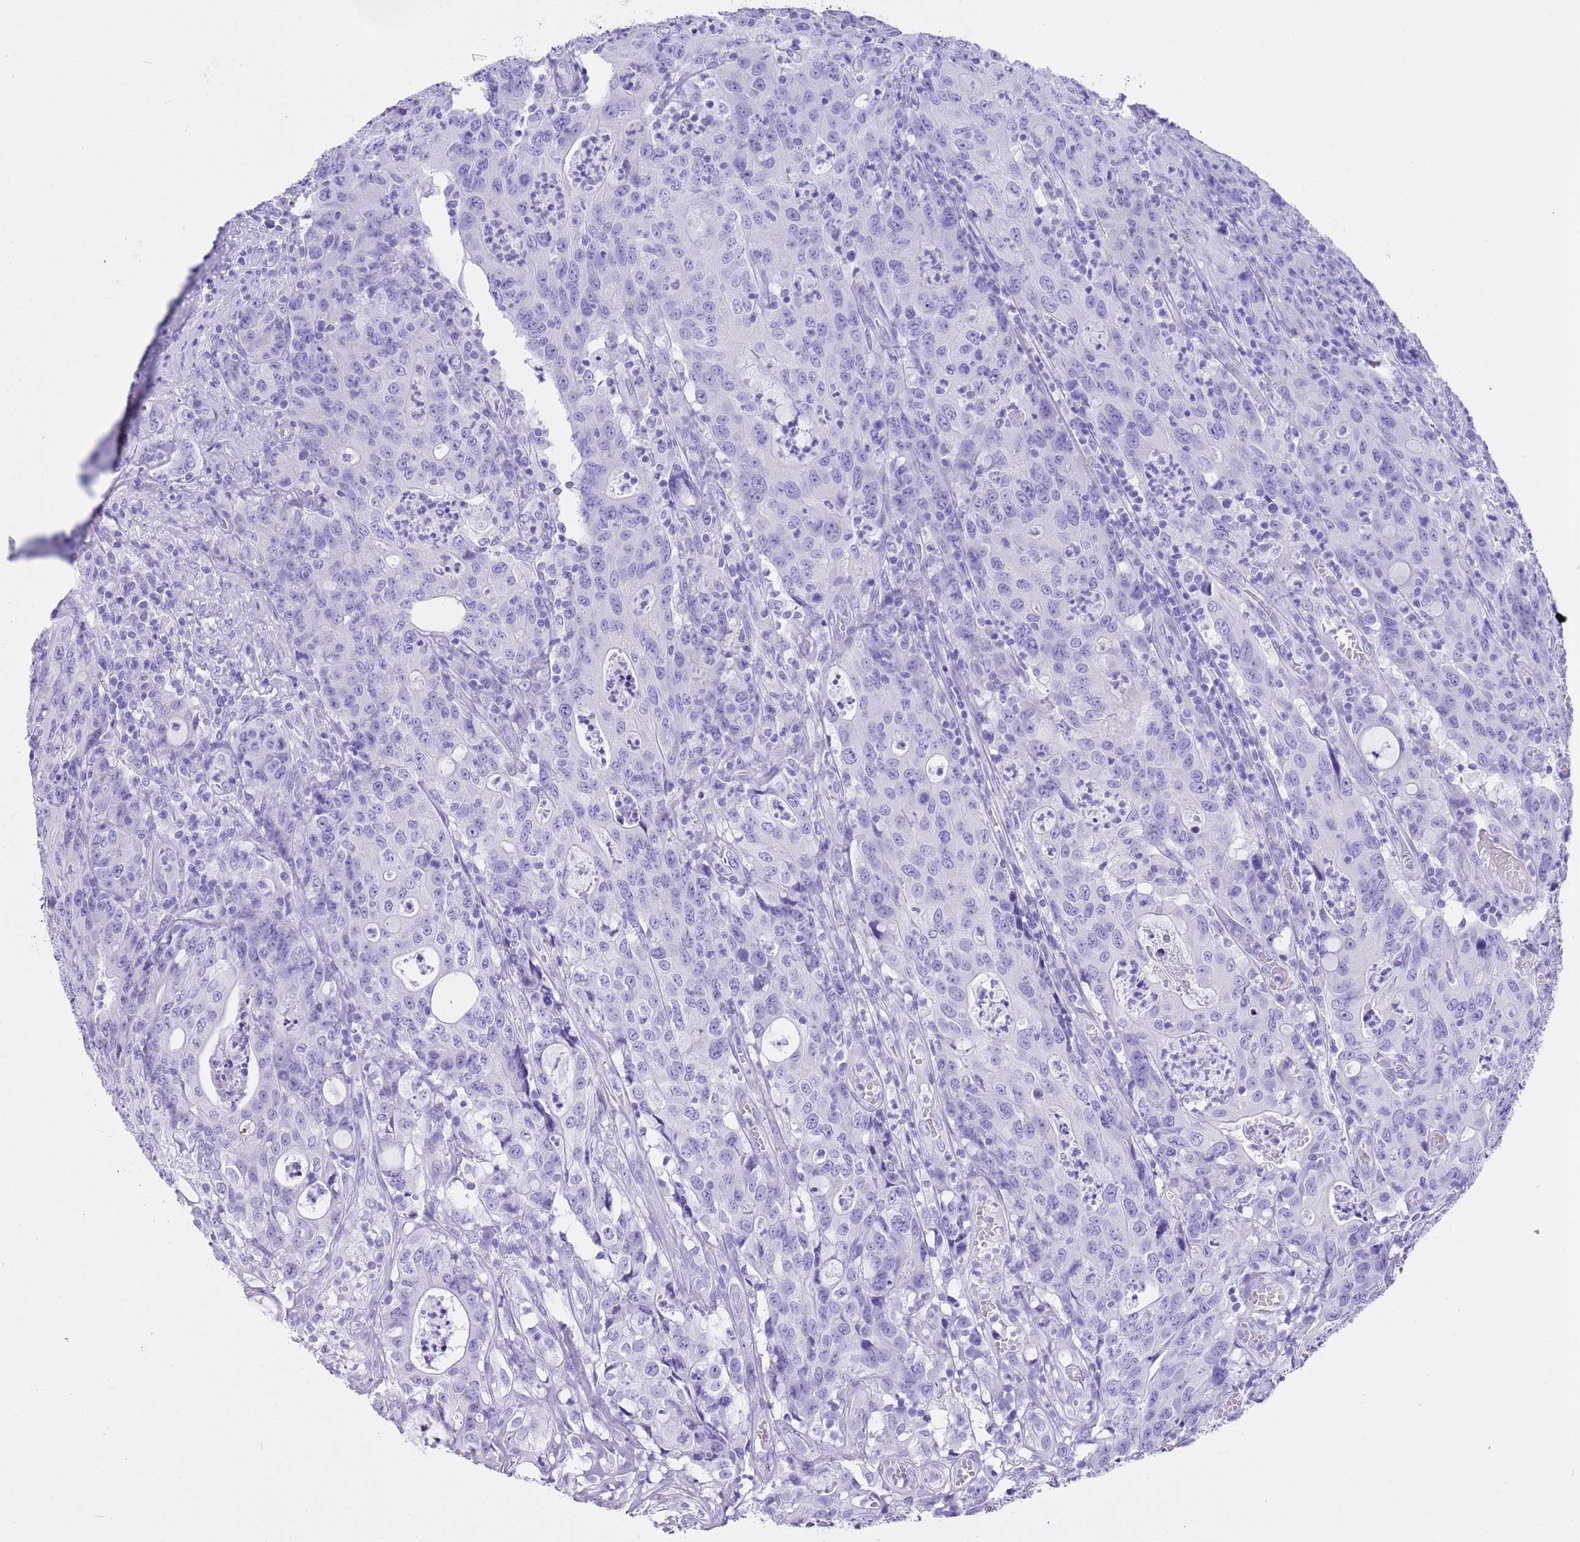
{"staining": {"intensity": "negative", "quantity": "none", "location": "none"}, "tissue": "colorectal cancer", "cell_type": "Tumor cells", "image_type": "cancer", "snomed": [{"axis": "morphology", "description": "Adenocarcinoma, NOS"}, {"axis": "topography", "description": "Colon"}], "caption": "Tumor cells are negative for brown protein staining in colorectal cancer.", "gene": "TMEM185B", "patient": {"sex": "male", "age": 83}}